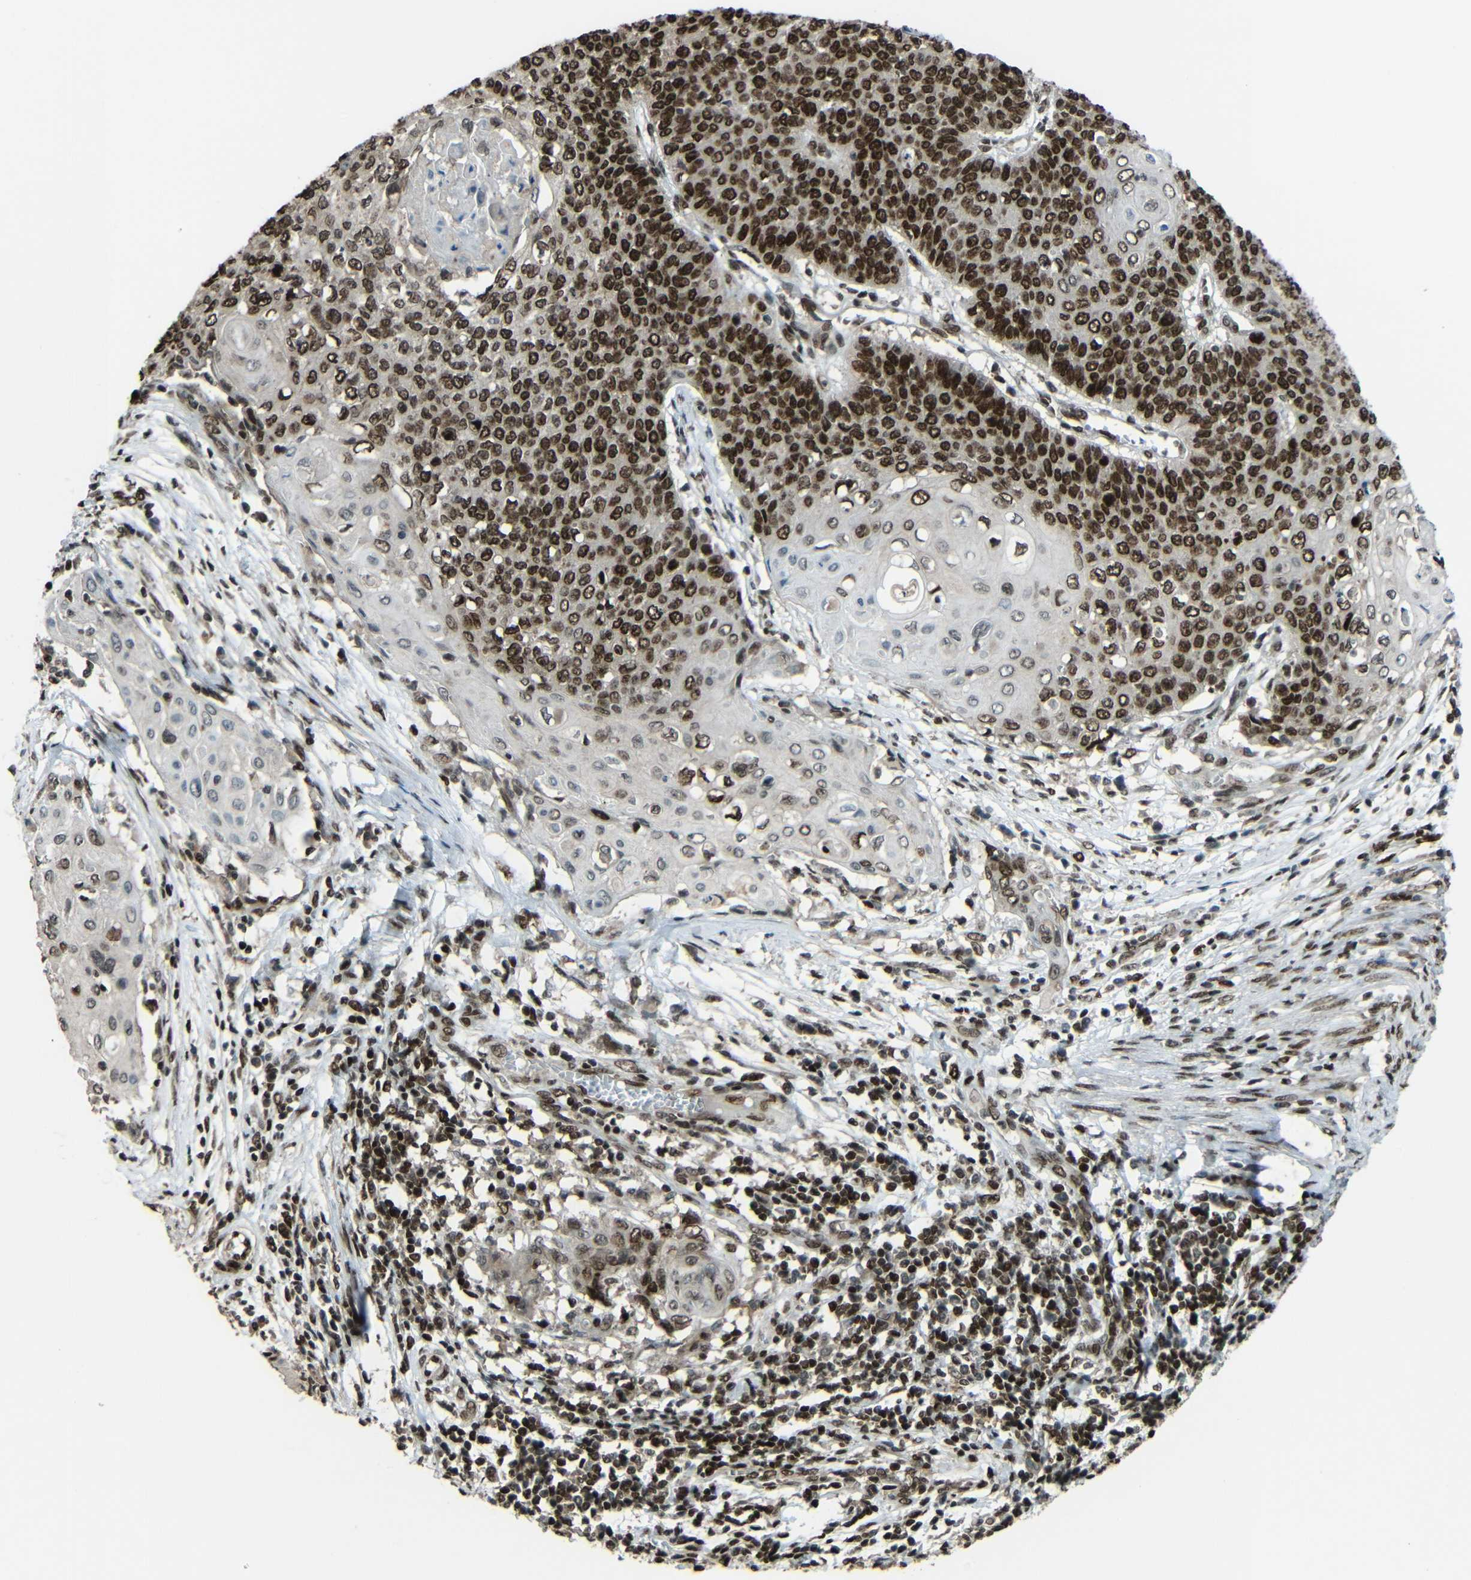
{"staining": {"intensity": "strong", "quantity": ">75%", "location": "nuclear"}, "tissue": "cervical cancer", "cell_type": "Tumor cells", "image_type": "cancer", "snomed": [{"axis": "morphology", "description": "Squamous cell carcinoma, NOS"}, {"axis": "topography", "description": "Cervix"}], "caption": "Immunohistochemical staining of human cervical cancer (squamous cell carcinoma) demonstrates strong nuclear protein expression in about >75% of tumor cells.", "gene": "PSIP1", "patient": {"sex": "female", "age": 39}}